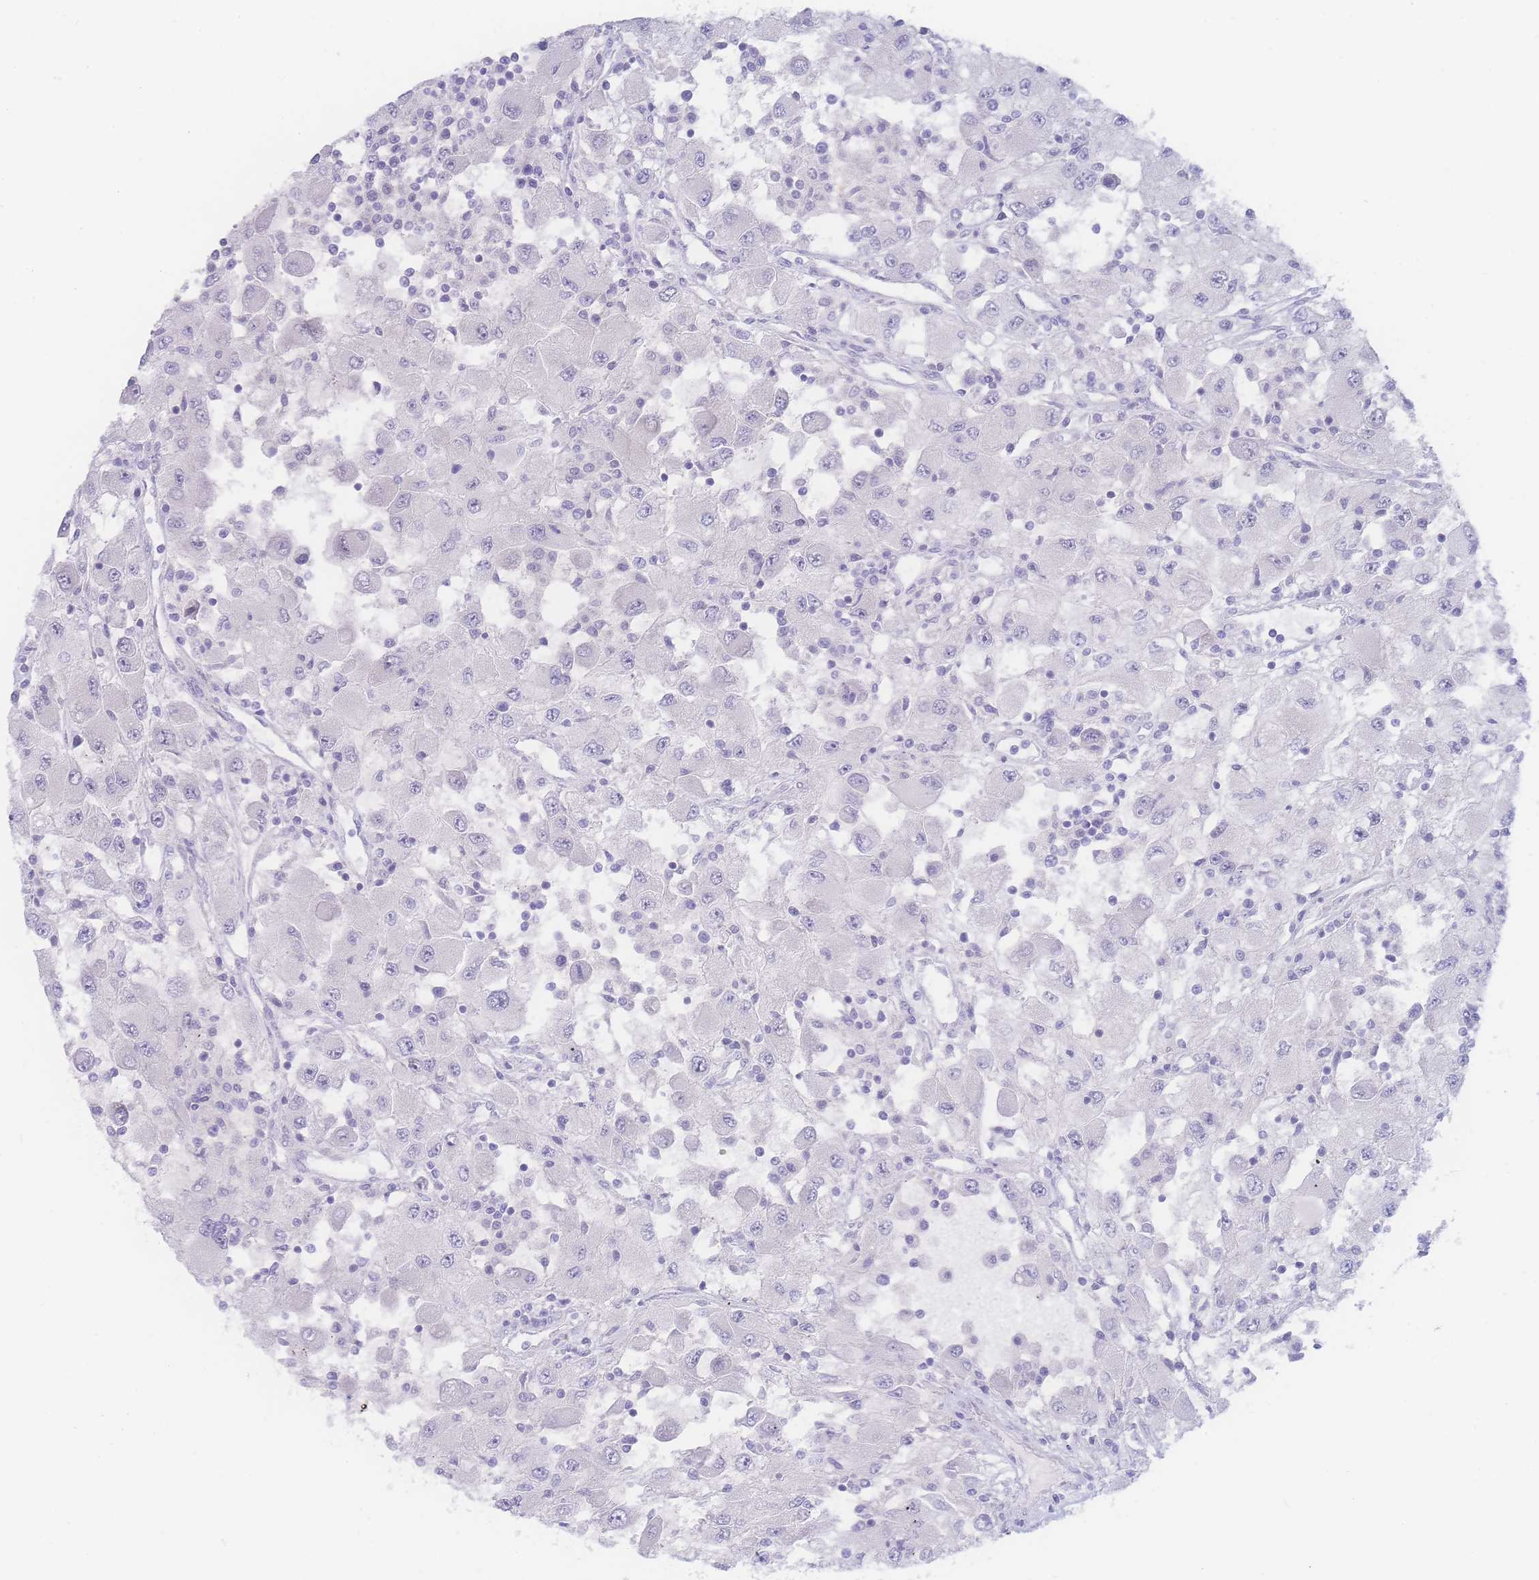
{"staining": {"intensity": "negative", "quantity": "none", "location": "none"}, "tissue": "renal cancer", "cell_type": "Tumor cells", "image_type": "cancer", "snomed": [{"axis": "morphology", "description": "Adenocarcinoma, NOS"}, {"axis": "topography", "description": "Kidney"}], "caption": "Tumor cells show no significant positivity in renal cancer.", "gene": "PRSS22", "patient": {"sex": "female", "age": 67}}